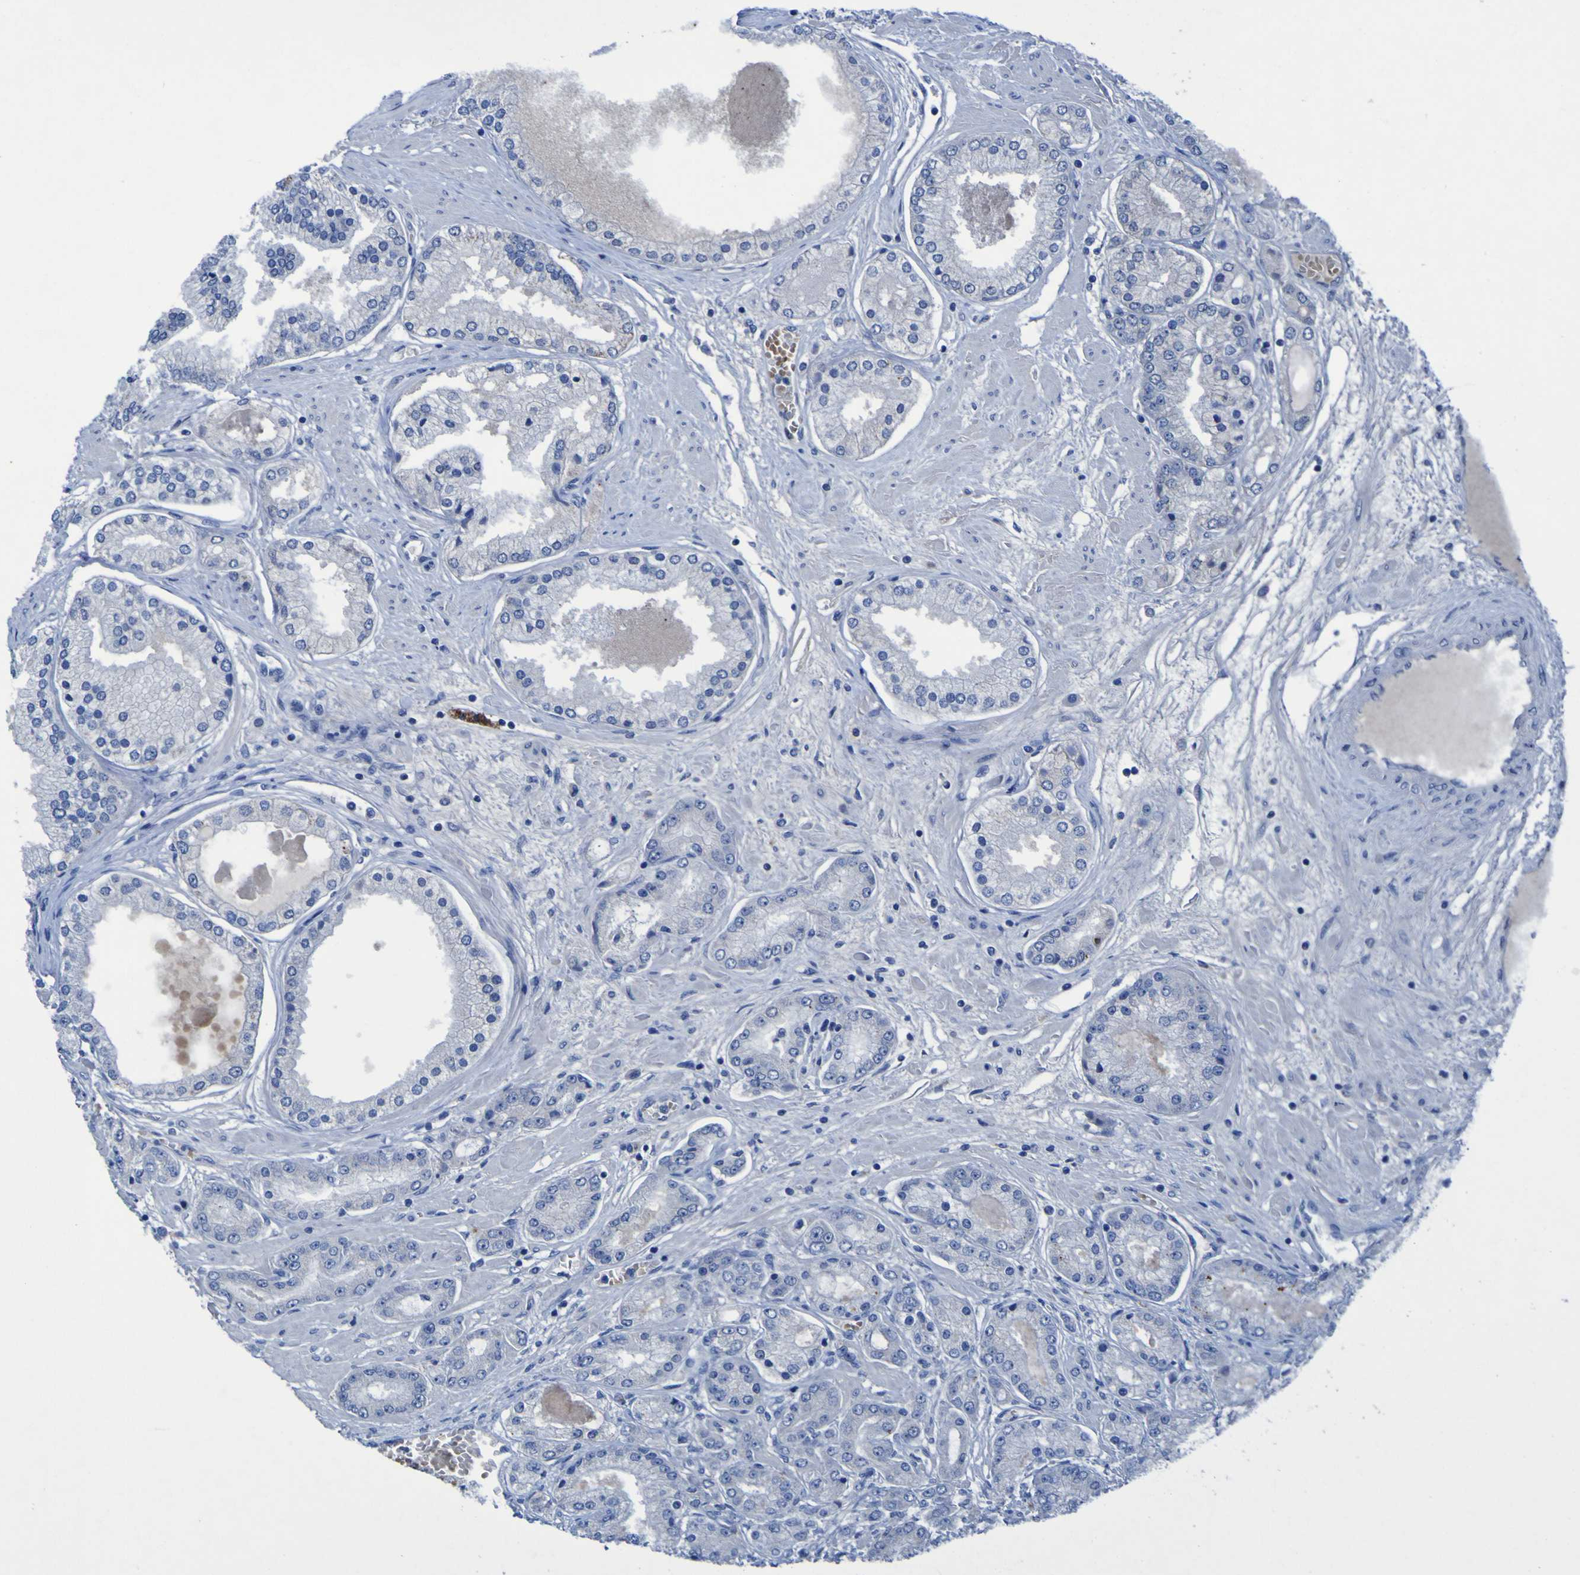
{"staining": {"intensity": "negative", "quantity": "none", "location": "none"}, "tissue": "prostate cancer", "cell_type": "Tumor cells", "image_type": "cancer", "snomed": [{"axis": "morphology", "description": "Adenocarcinoma, High grade"}, {"axis": "topography", "description": "Prostate"}], "caption": "The IHC image has no significant positivity in tumor cells of prostate cancer tissue.", "gene": "SGK2", "patient": {"sex": "male", "age": 59}}